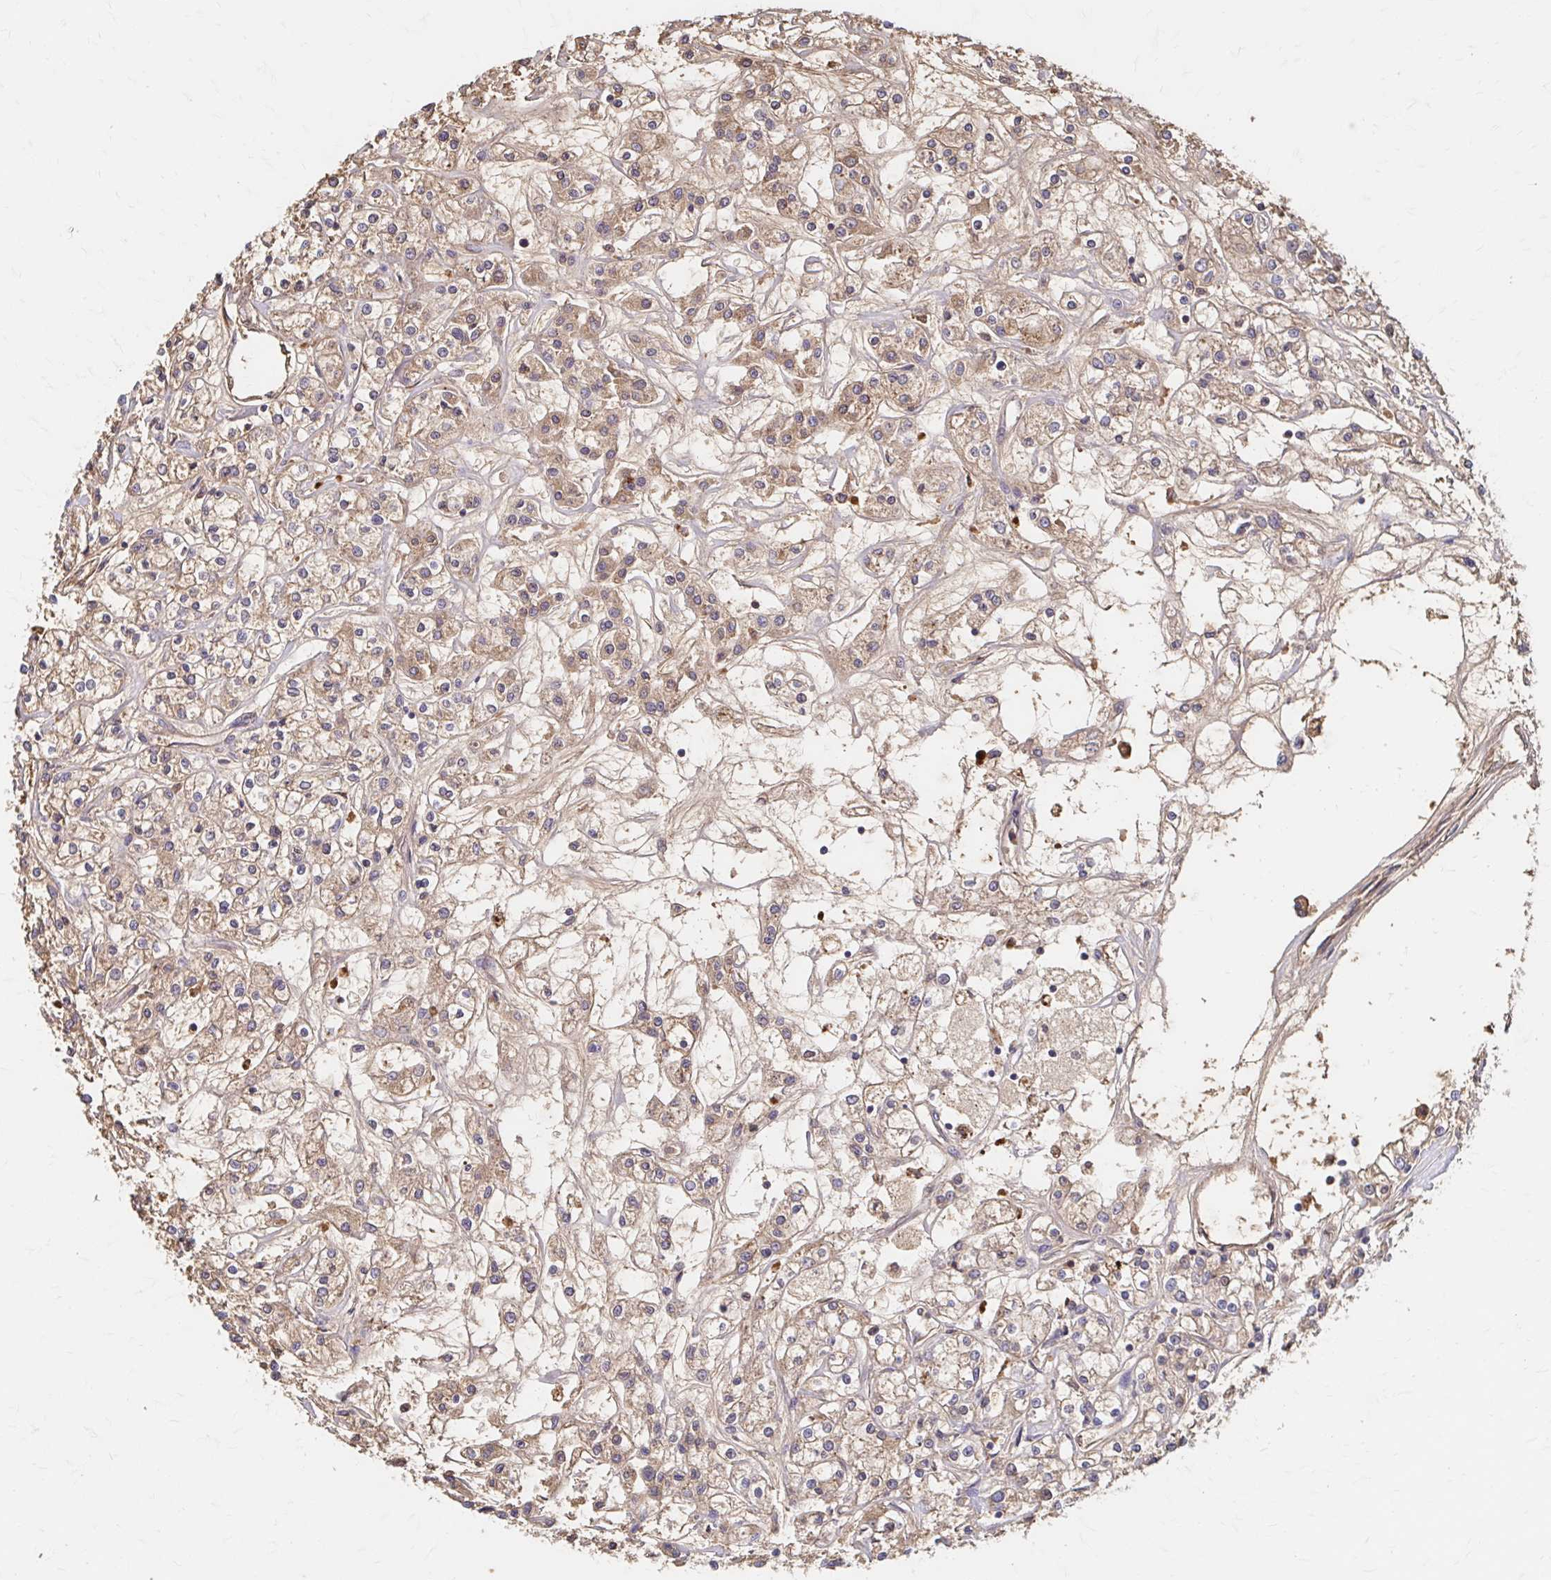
{"staining": {"intensity": "weak", "quantity": ">75%", "location": "cytoplasmic/membranous"}, "tissue": "renal cancer", "cell_type": "Tumor cells", "image_type": "cancer", "snomed": [{"axis": "morphology", "description": "Adenocarcinoma, NOS"}, {"axis": "topography", "description": "Kidney"}], "caption": "Weak cytoplasmic/membranous protein positivity is seen in about >75% of tumor cells in renal cancer (adenocarcinoma). The protein is stained brown, and the nuclei are stained in blue (DAB IHC with brightfield microscopy, high magnification).", "gene": "HMGCS2", "patient": {"sex": "female", "age": 59}}